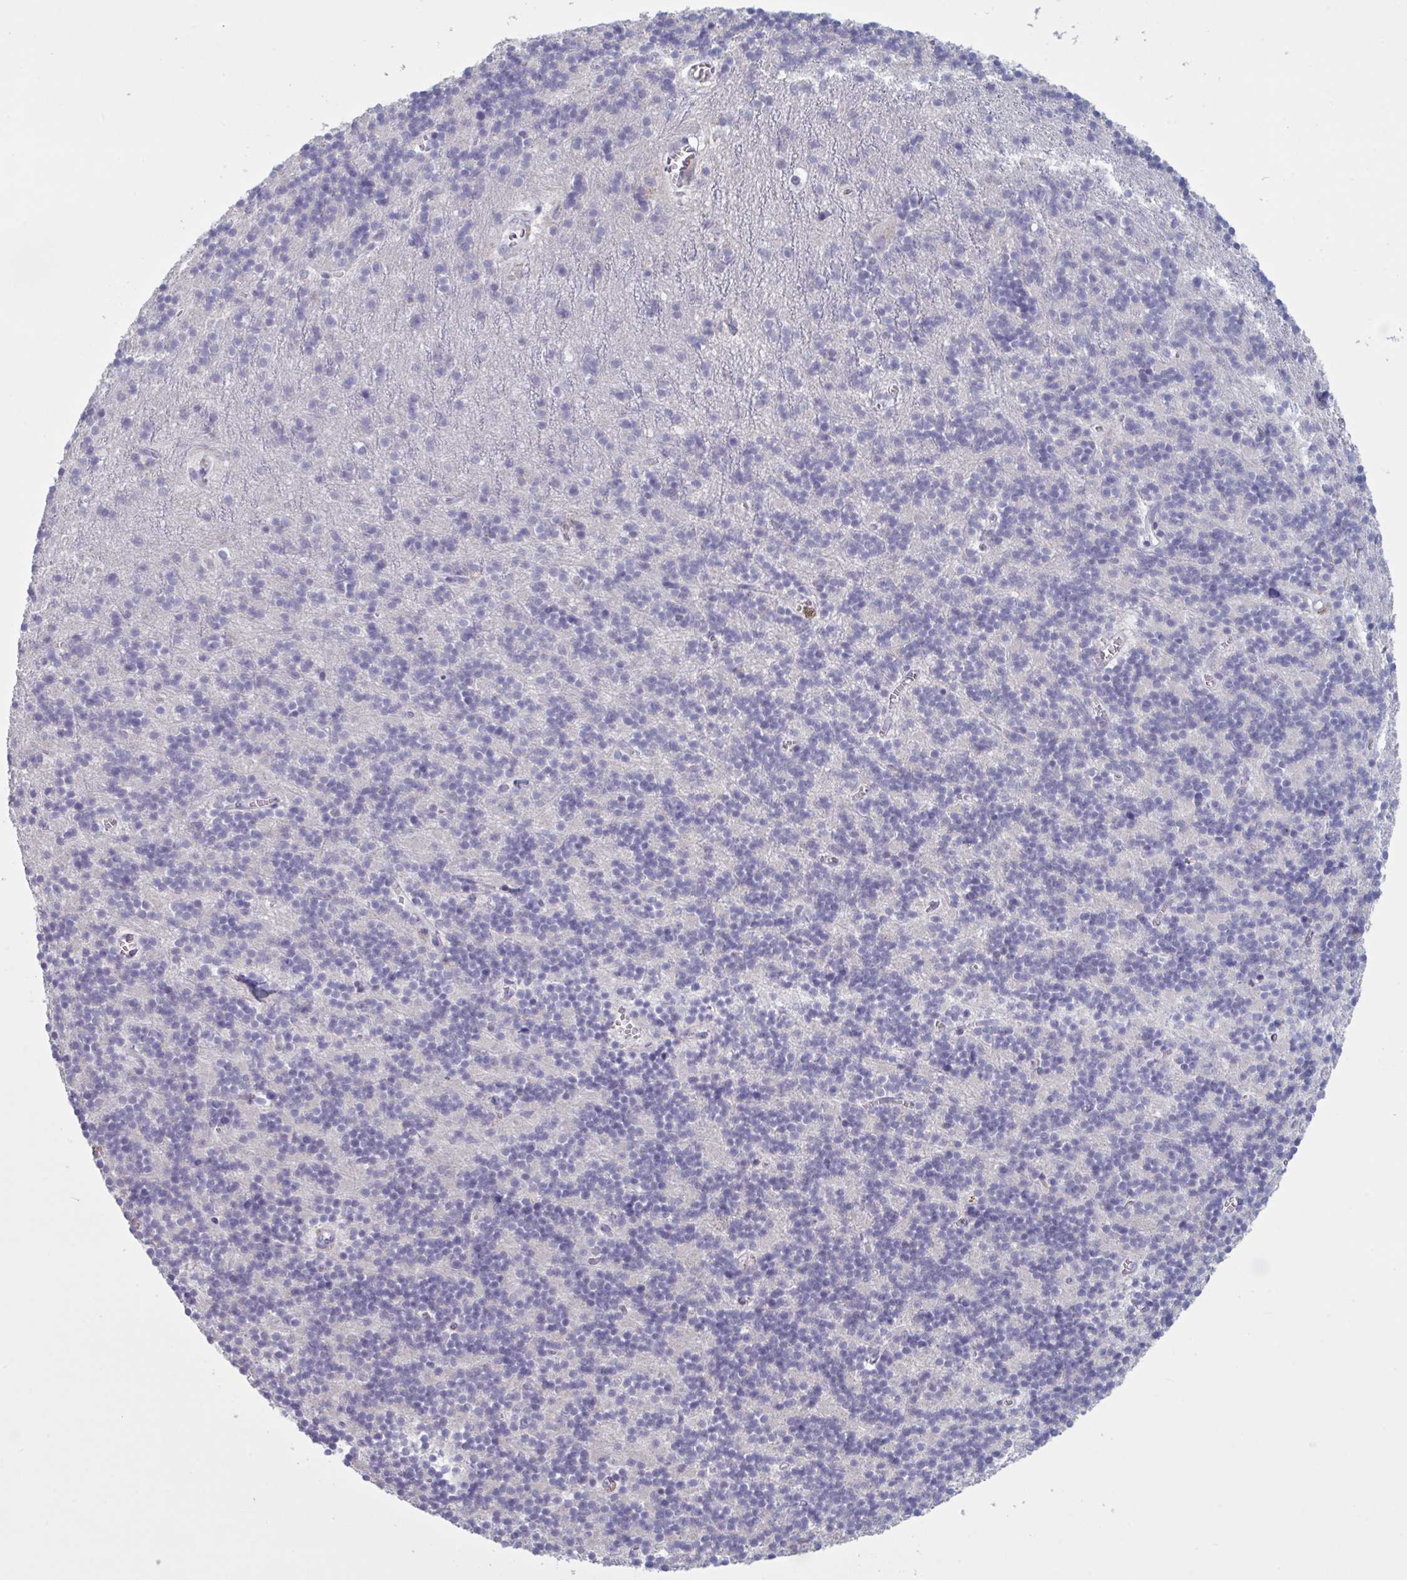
{"staining": {"intensity": "negative", "quantity": "none", "location": "none"}, "tissue": "cerebellum", "cell_type": "Cells in granular layer", "image_type": "normal", "snomed": [{"axis": "morphology", "description": "Normal tissue, NOS"}, {"axis": "topography", "description": "Cerebellum"}], "caption": "This is a photomicrograph of IHC staining of benign cerebellum, which shows no expression in cells in granular layer. (DAB (3,3'-diaminobenzidine) immunohistochemistry (IHC) with hematoxylin counter stain).", "gene": "NDUFC2", "patient": {"sex": "male", "age": 54}}